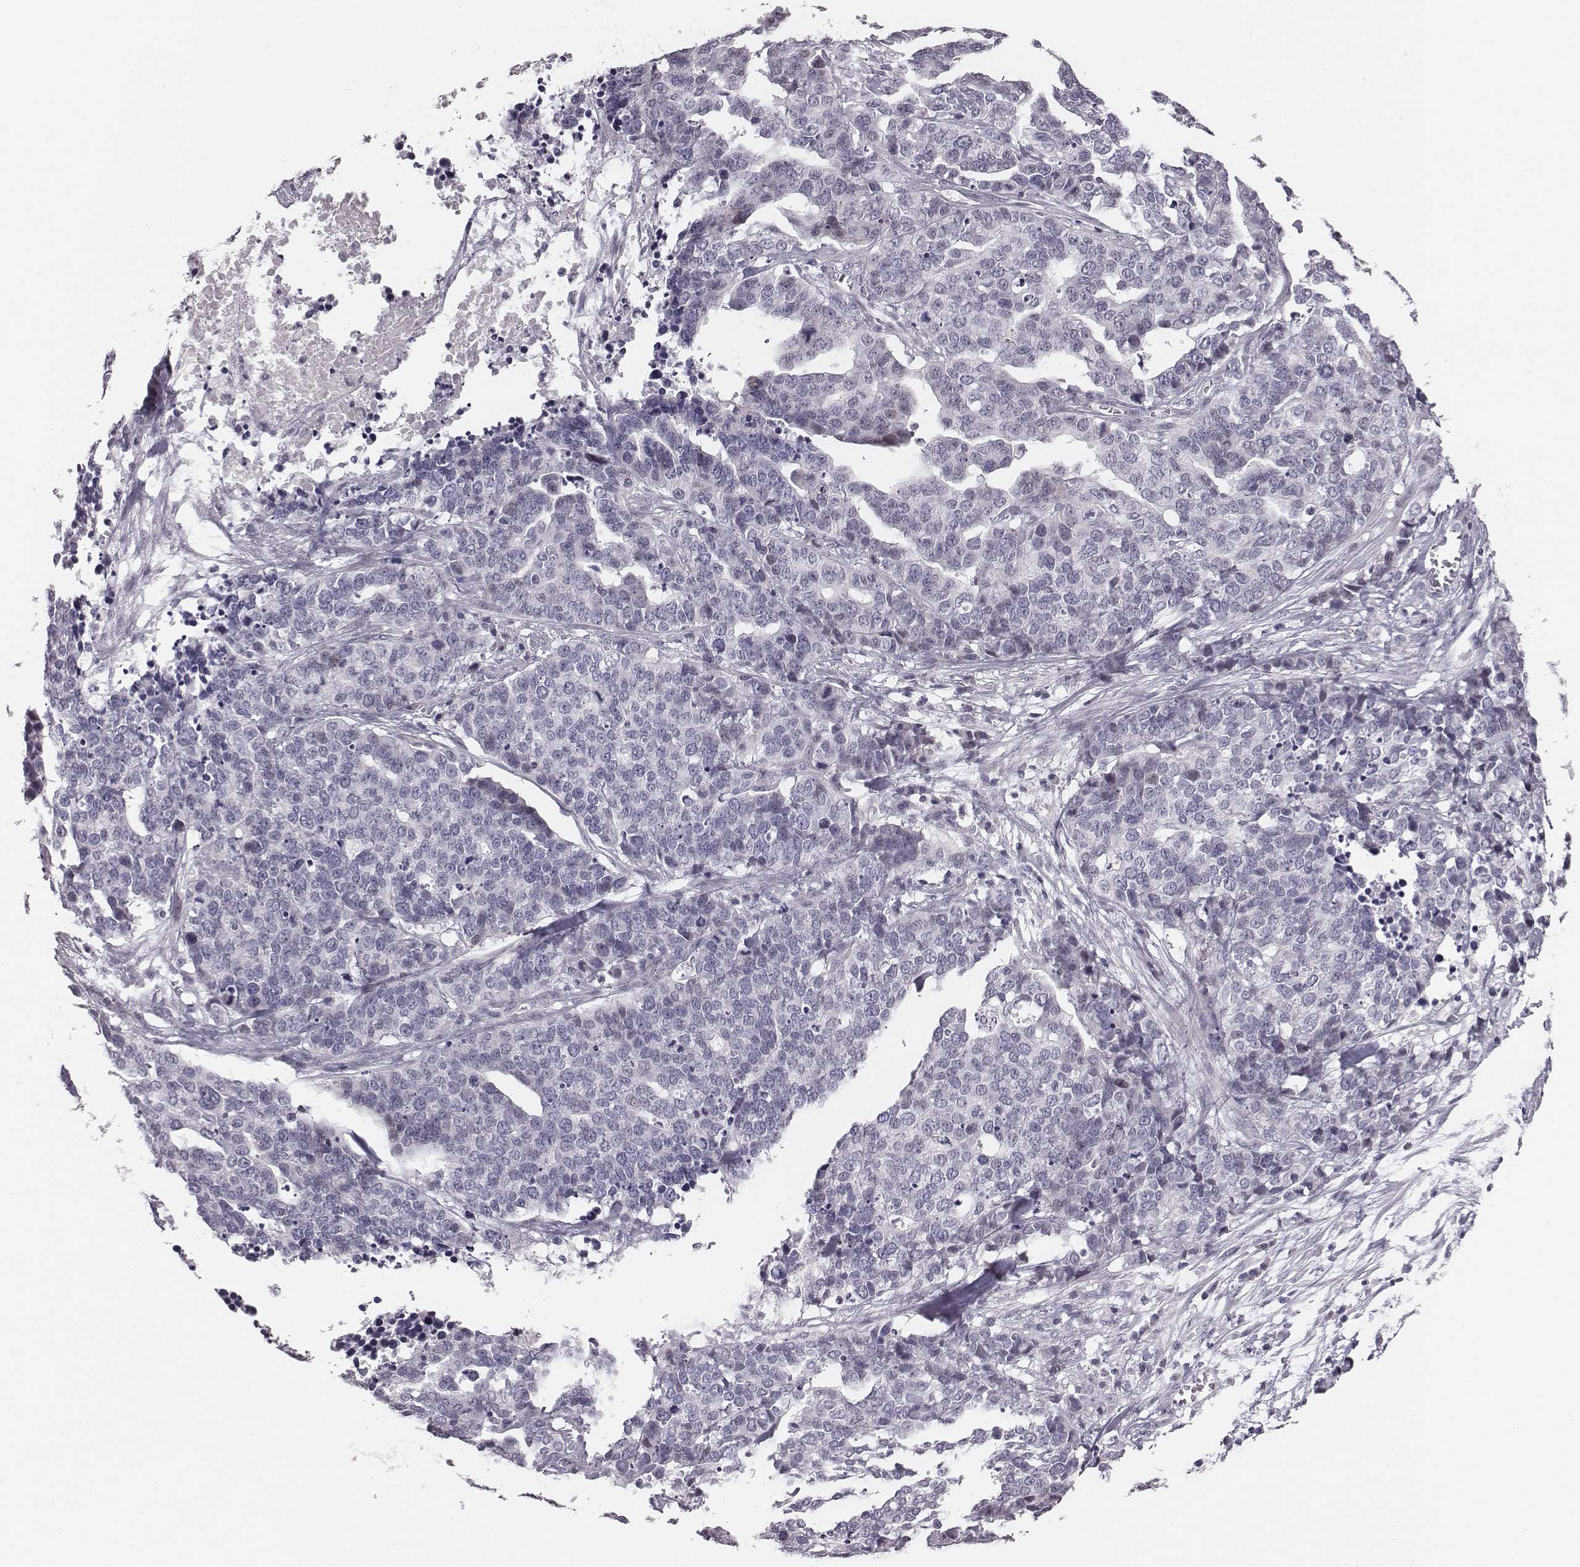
{"staining": {"intensity": "negative", "quantity": "none", "location": "none"}, "tissue": "ovarian cancer", "cell_type": "Tumor cells", "image_type": "cancer", "snomed": [{"axis": "morphology", "description": "Carcinoma, endometroid"}, {"axis": "topography", "description": "Ovary"}], "caption": "Immunohistochemical staining of human ovarian cancer (endometroid carcinoma) reveals no significant expression in tumor cells.", "gene": "CACNG4", "patient": {"sex": "female", "age": 65}}